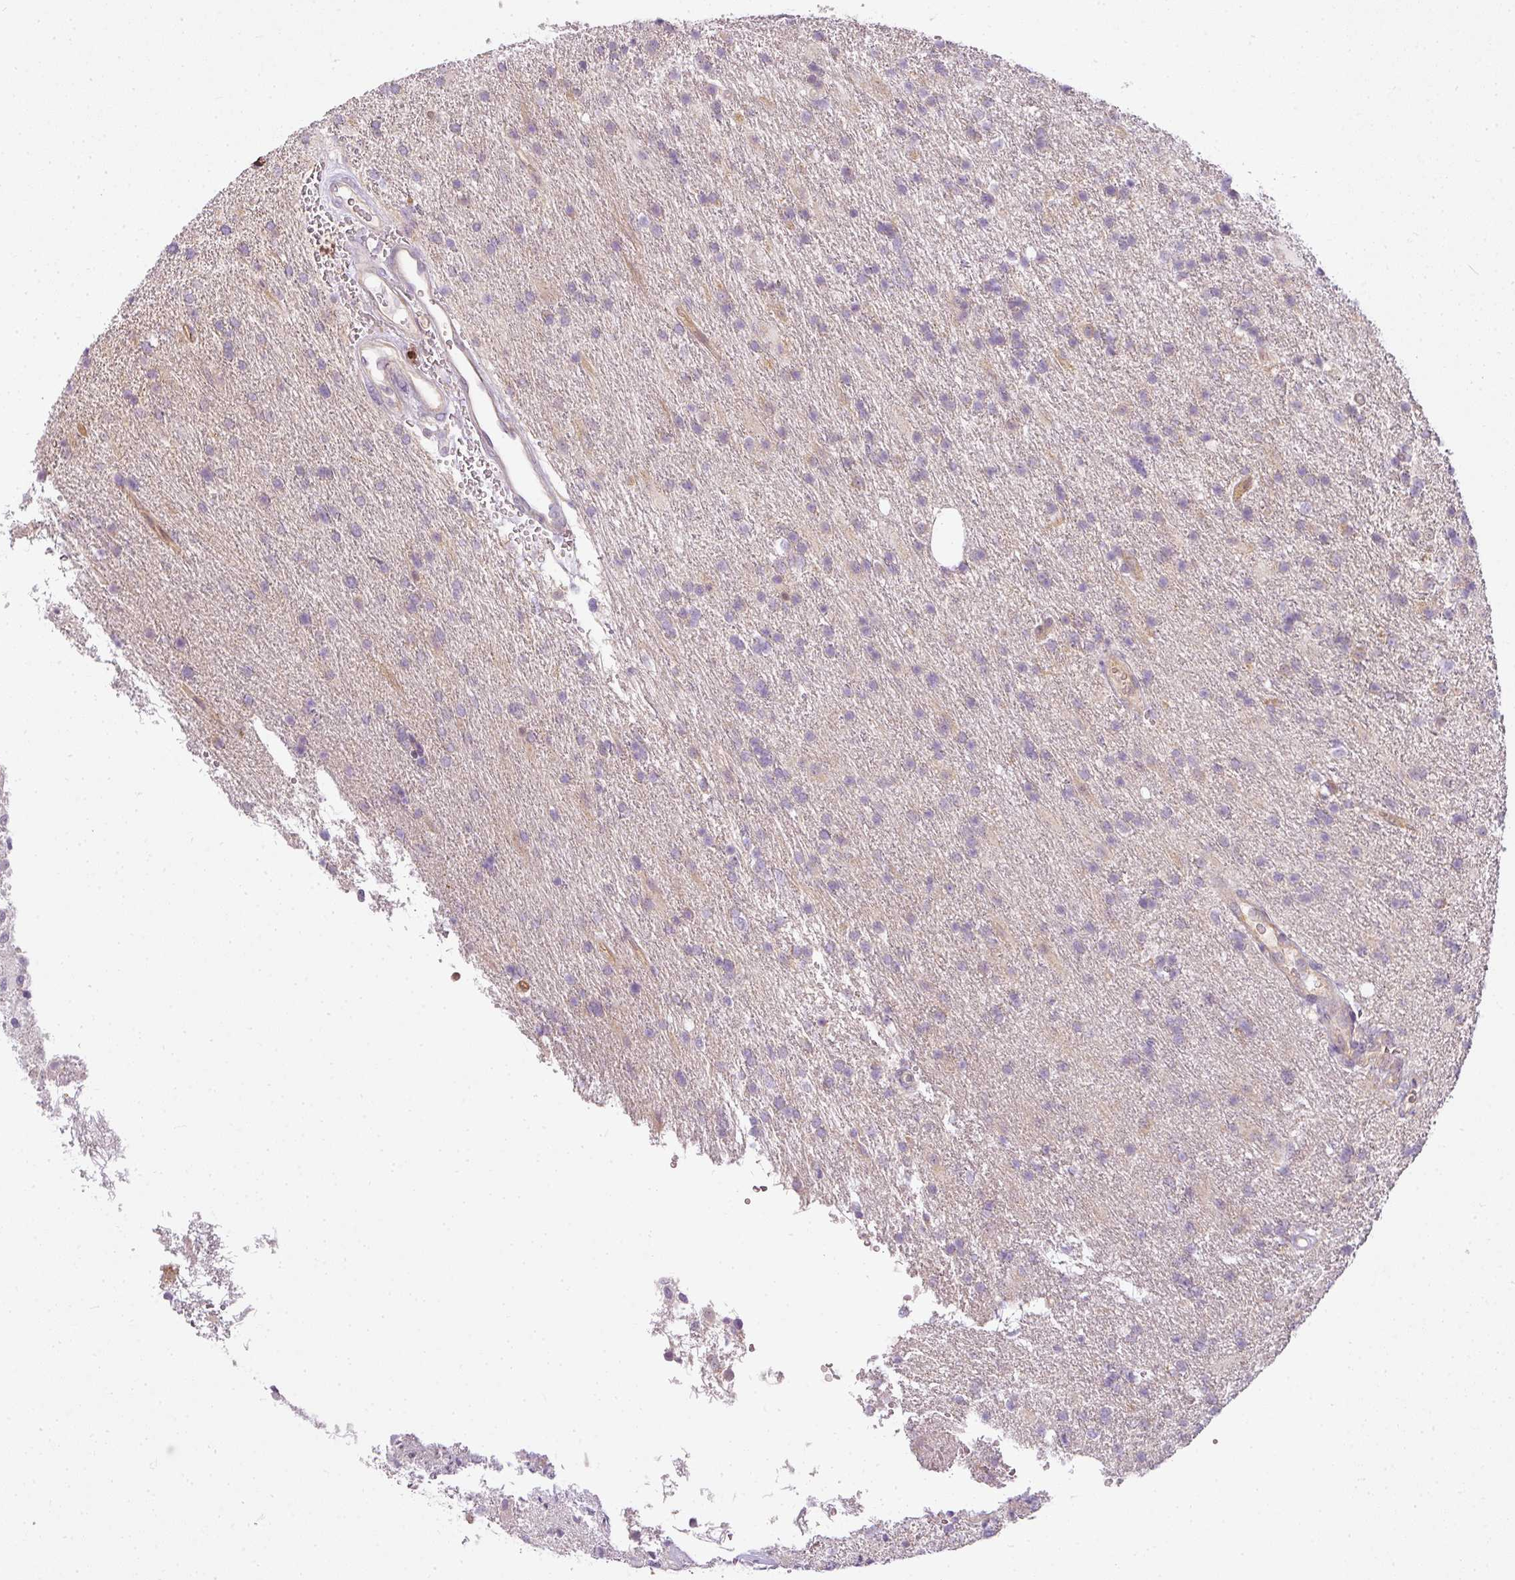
{"staining": {"intensity": "negative", "quantity": "none", "location": "none"}, "tissue": "glioma", "cell_type": "Tumor cells", "image_type": "cancer", "snomed": [{"axis": "morphology", "description": "Glioma, malignant, High grade"}, {"axis": "topography", "description": "Brain"}], "caption": "Tumor cells show no significant protein staining in glioma.", "gene": "LY75", "patient": {"sex": "male", "age": 56}}